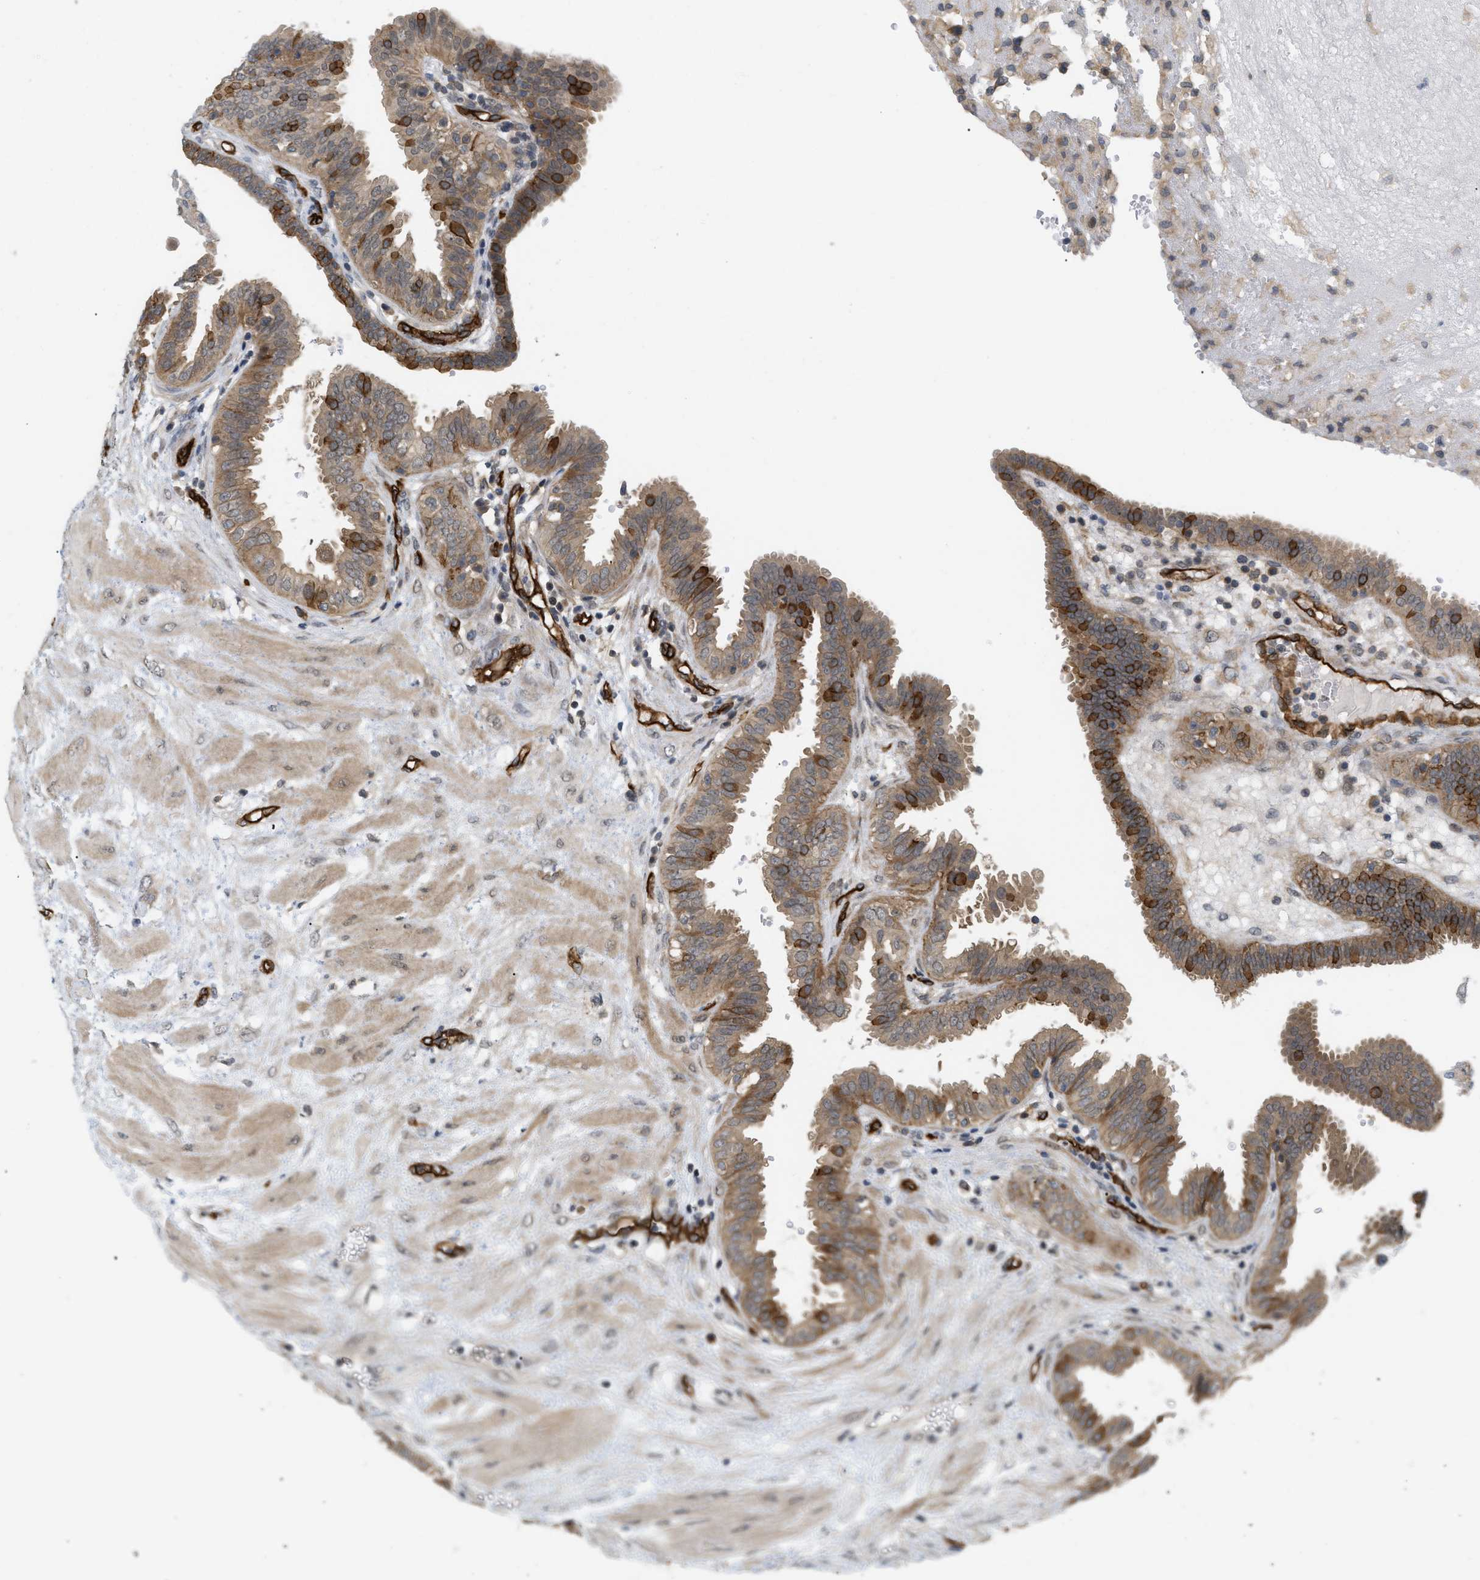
{"staining": {"intensity": "moderate", "quantity": ">75%", "location": "cytoplasmic/membranous"}, "tissue": "fallopian tube", "cell_type": "Glandular cells", "image_type": "normal", "snomed": [{"axis": "morphology", "description": "Normal tissue, NOS"}, {"axis": "topography", "description": "Fallopian tube"}, {"axis": "topography", "description": "Placenta"}], "caption": "Protein analysis of benign fallopian tube reveals moderate cytoplasmic/membranous staining in about >75% of glandular cells.", "gene": "PALMD", "patient": {"sex": "female", "age": 32}}